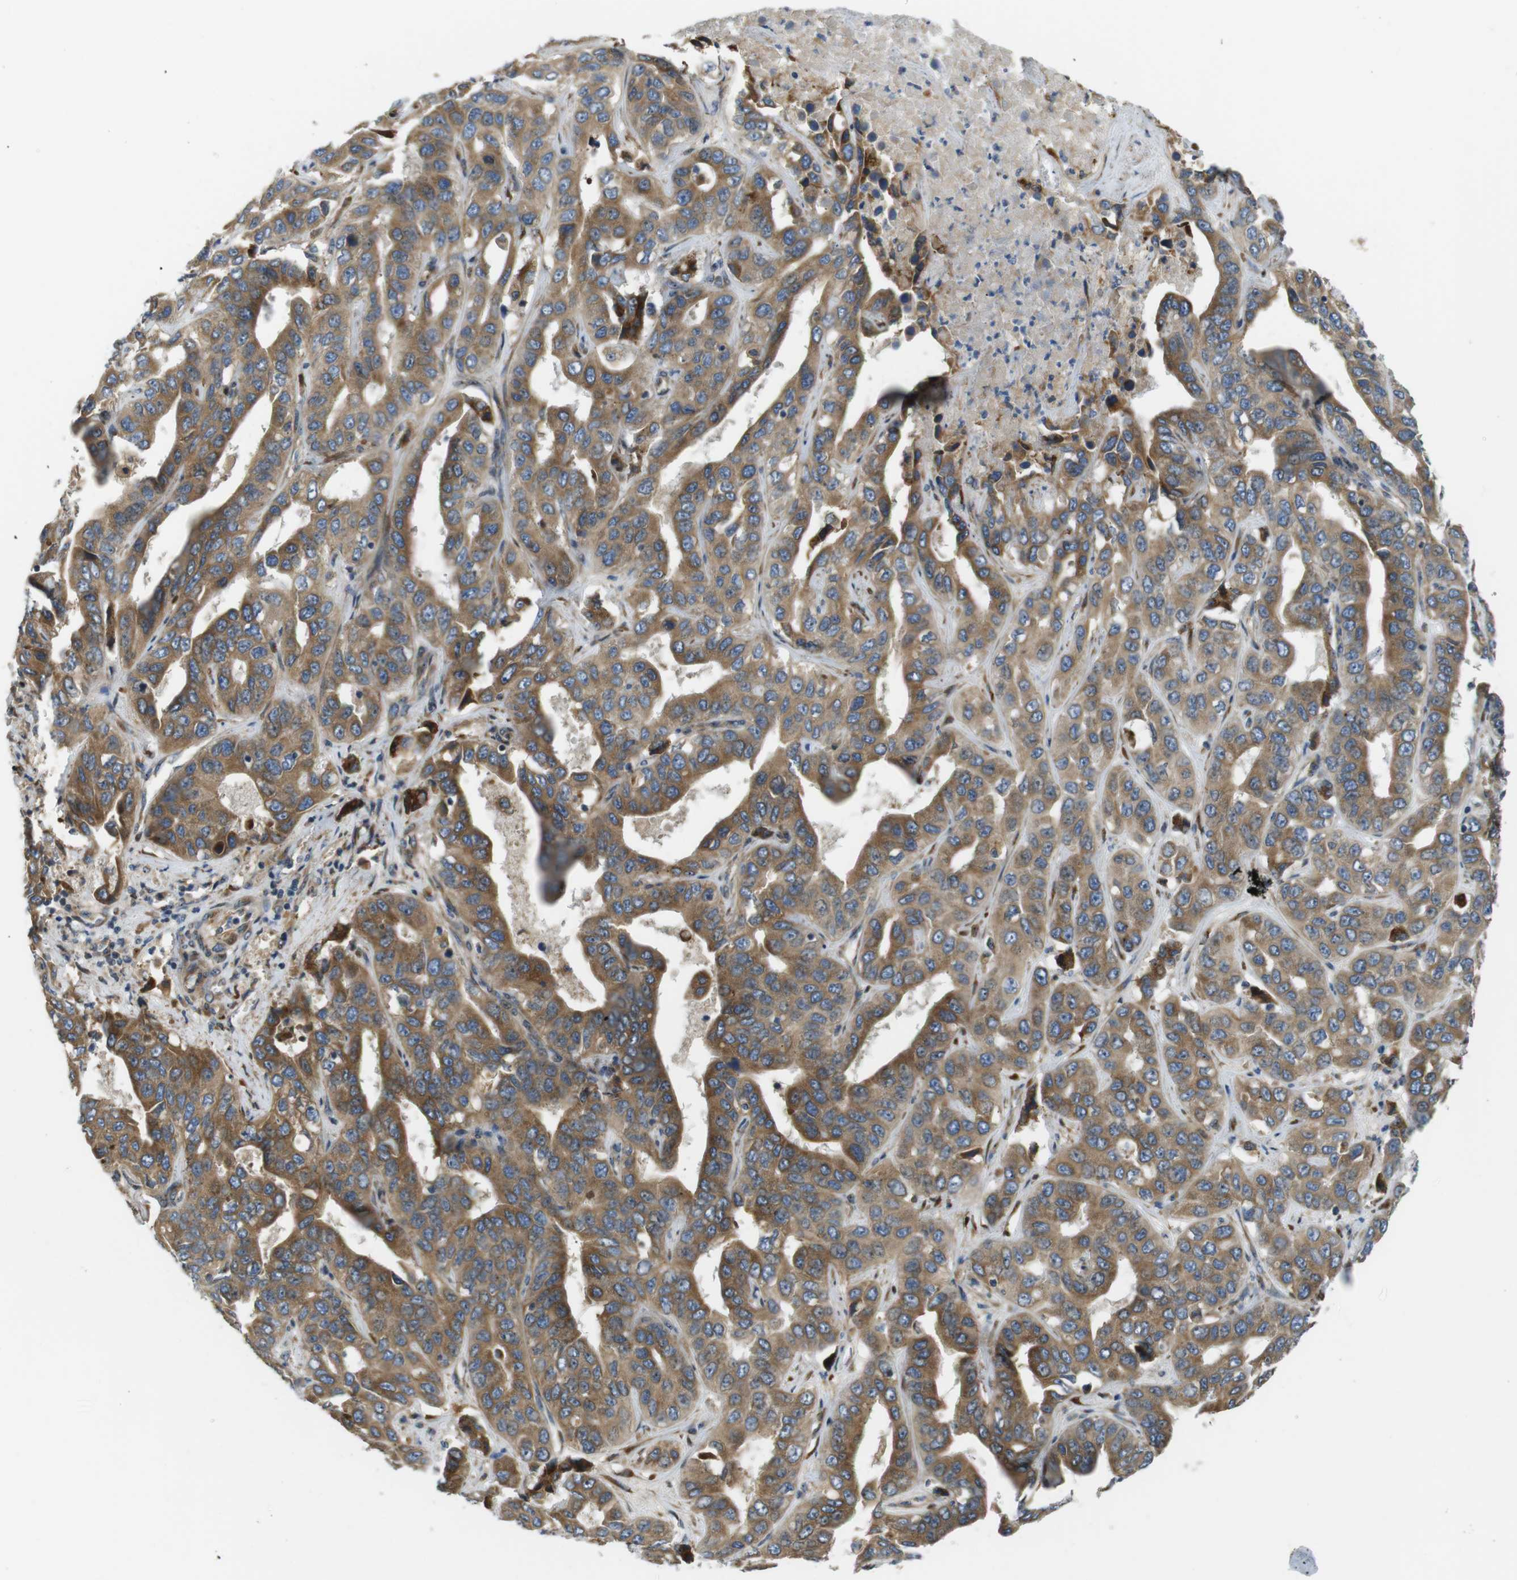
{"staining": {"intensity": "moderate", "quantity": ">75%", "location": "cytoplasmic/membranous"}, "tissue": "liver cancer", "cell_type": "Tumor cells", "image_type": "cancer", "snomed": [{"axis": "morphology", "description": "Cholangiocarcinoma"}, {"axis": "topography", "description": "Liver"}], "caption": "Liver cholangiocarcinoma stained with a protein marker displays moderate staining in tumor cells.", "gene": "TMEM143", "patient": {"sex": "female", "age": 52}}